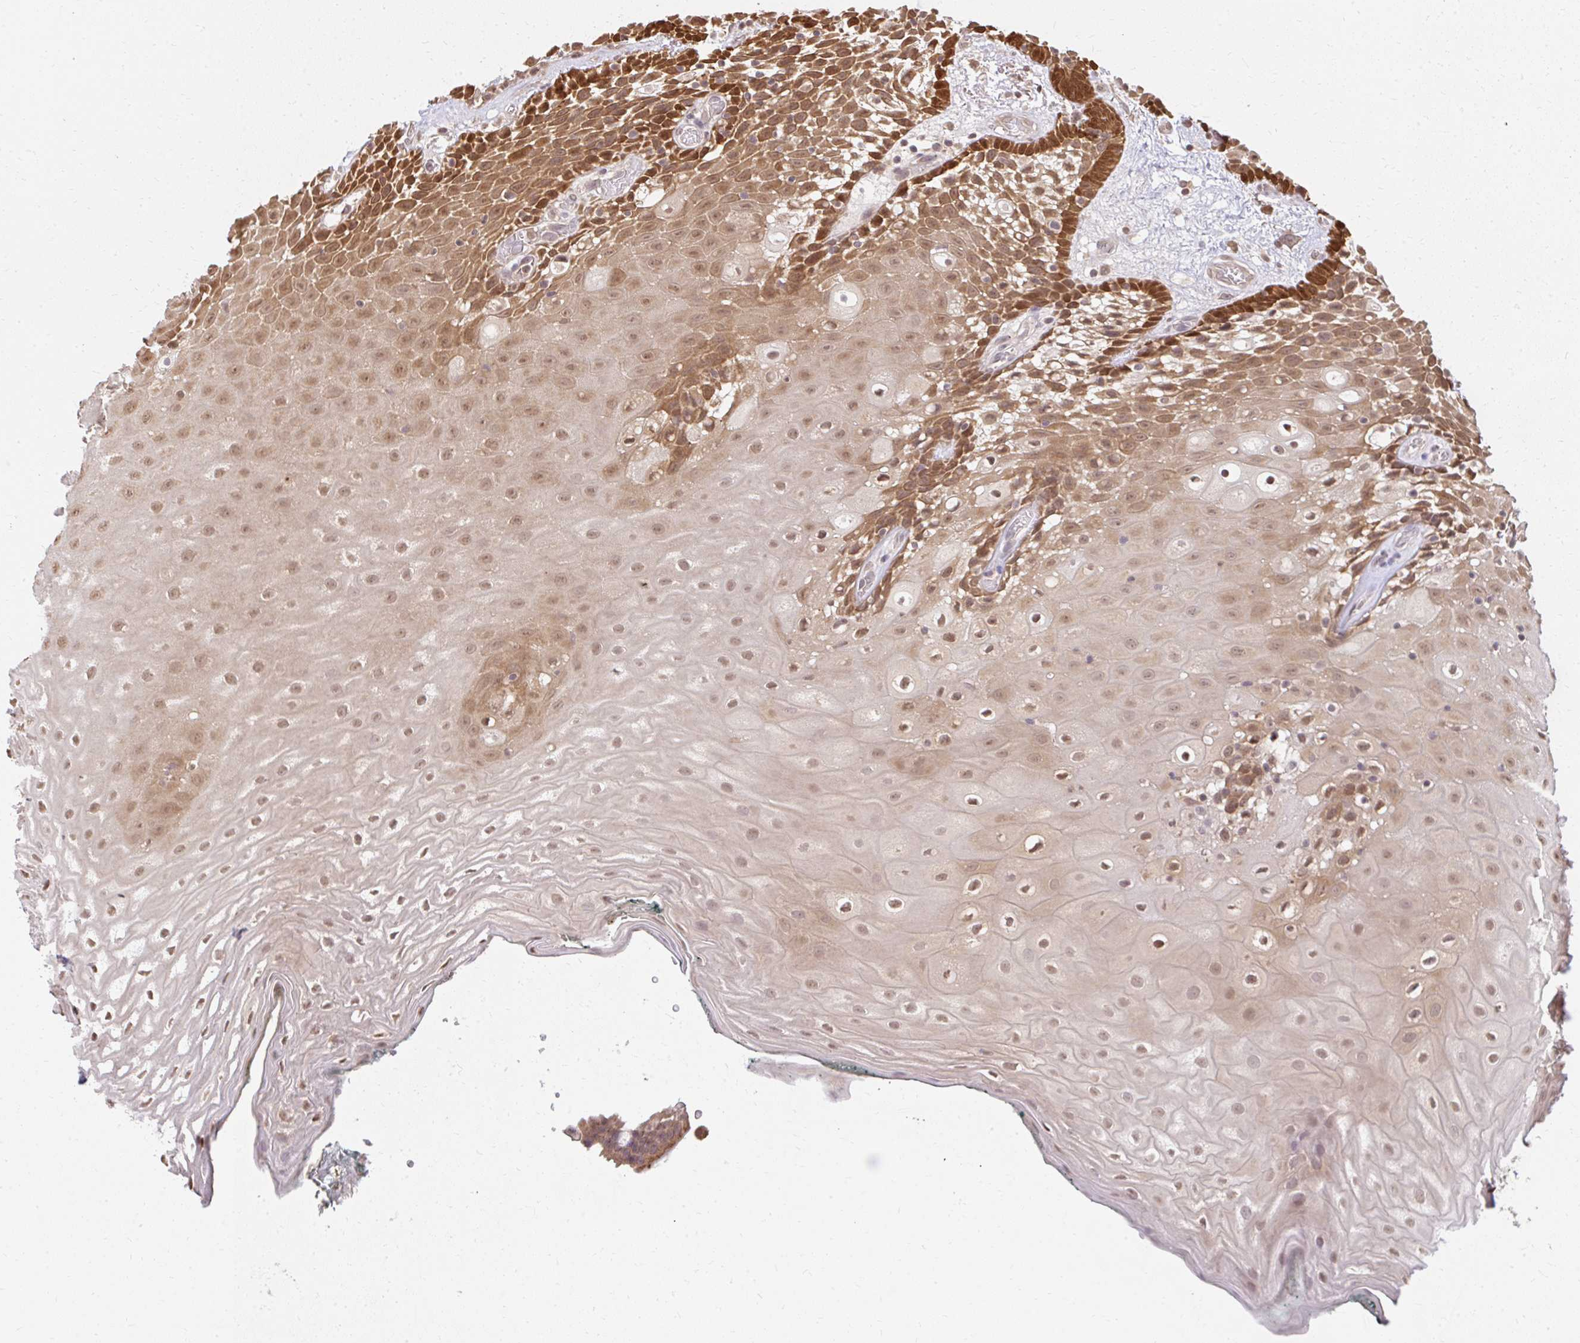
{"staining": {"intensity": "strong", "quantity": "25%-75%", "location": "cytoplasmic/membranous,nuclear"}, "tissue": "oral mucosa", "cell_type": "Squamous epithelial cells", "image_type": "normal", "snomed": [{"axis": "morphology", "description": "Normal tissue, NOS"}, {"axis": "morphology", "description": "Squamous cell carcinoma, NOS"}, {"axis": "topography", "description": "Oral tissue"}, {"axis": "topography", "description": "Head-Neck"}], "caption": "Immunohistochemistry (IHC) histopathology image of benign oral mucosa: human oral mucosa stained using IHC exhibits high levels of strong protein expression localized specifically in the cytoplasmic/membranous,nuclear of squamous epithelial cells, appearing as a cytoplasmic/membranous,nuclear brown color.", "gene": "LARS2", "patient": {"sex": "male", "age": 64}}